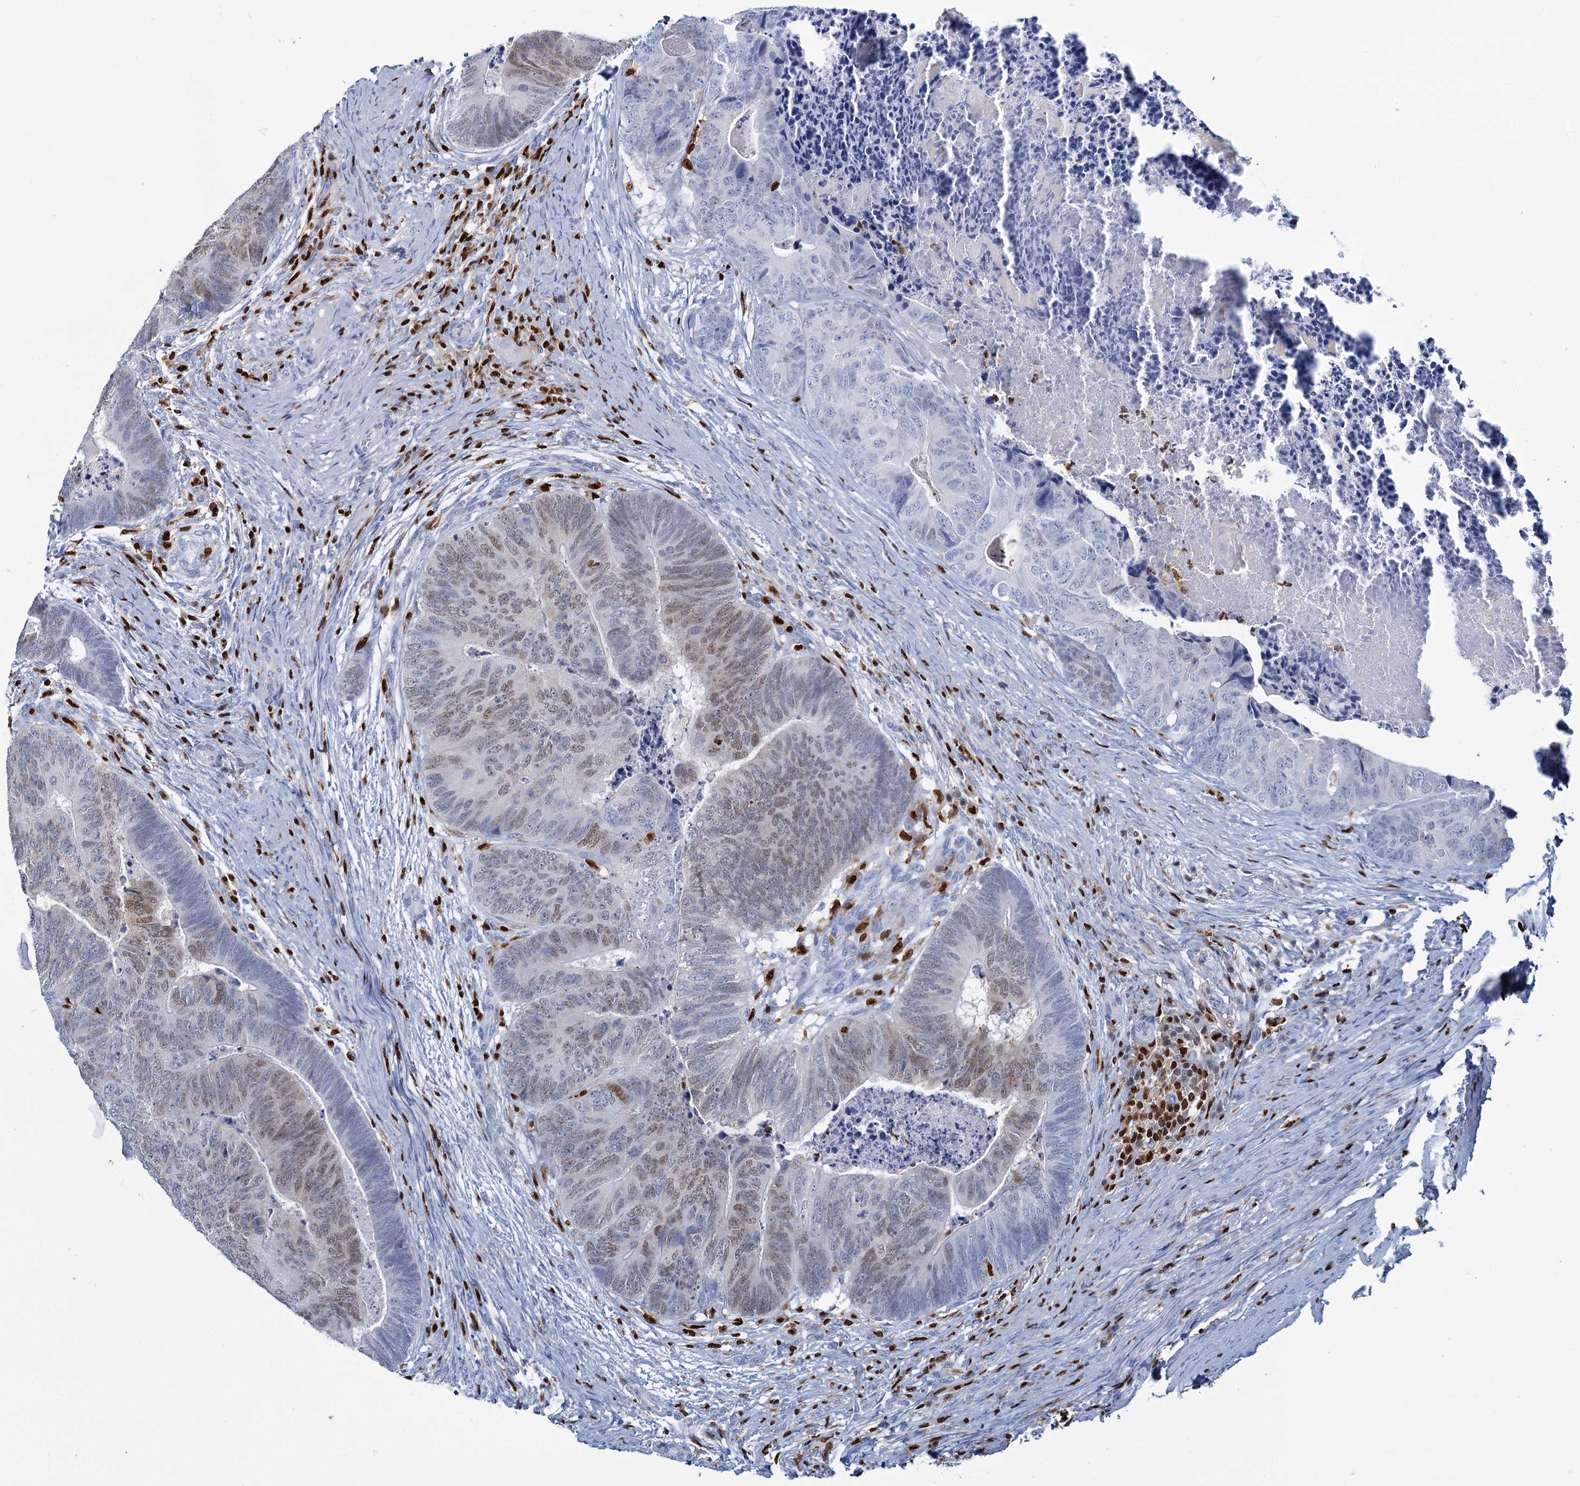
{"staining": {"intensity": "moderate", "quantity": "<25%", "location": "nuclear"}, "tissue": "colorectal cancer", "cell_type": "Tumor cells", "image_type": "cancer", "snomed": [{"axis": "morphology", "description": "Adenocarcinoma, NOS"}, {"axis": "topography", "description": "Colon"}], "caption": "About <25% of tumor cells in human colorectal adenocarcinoma demonstrate moderate nuclear protein expression as visualized by brown immunohistochemical staining.", "gene": "CELF2", "patient": {"sex": "female", "age": 67}}